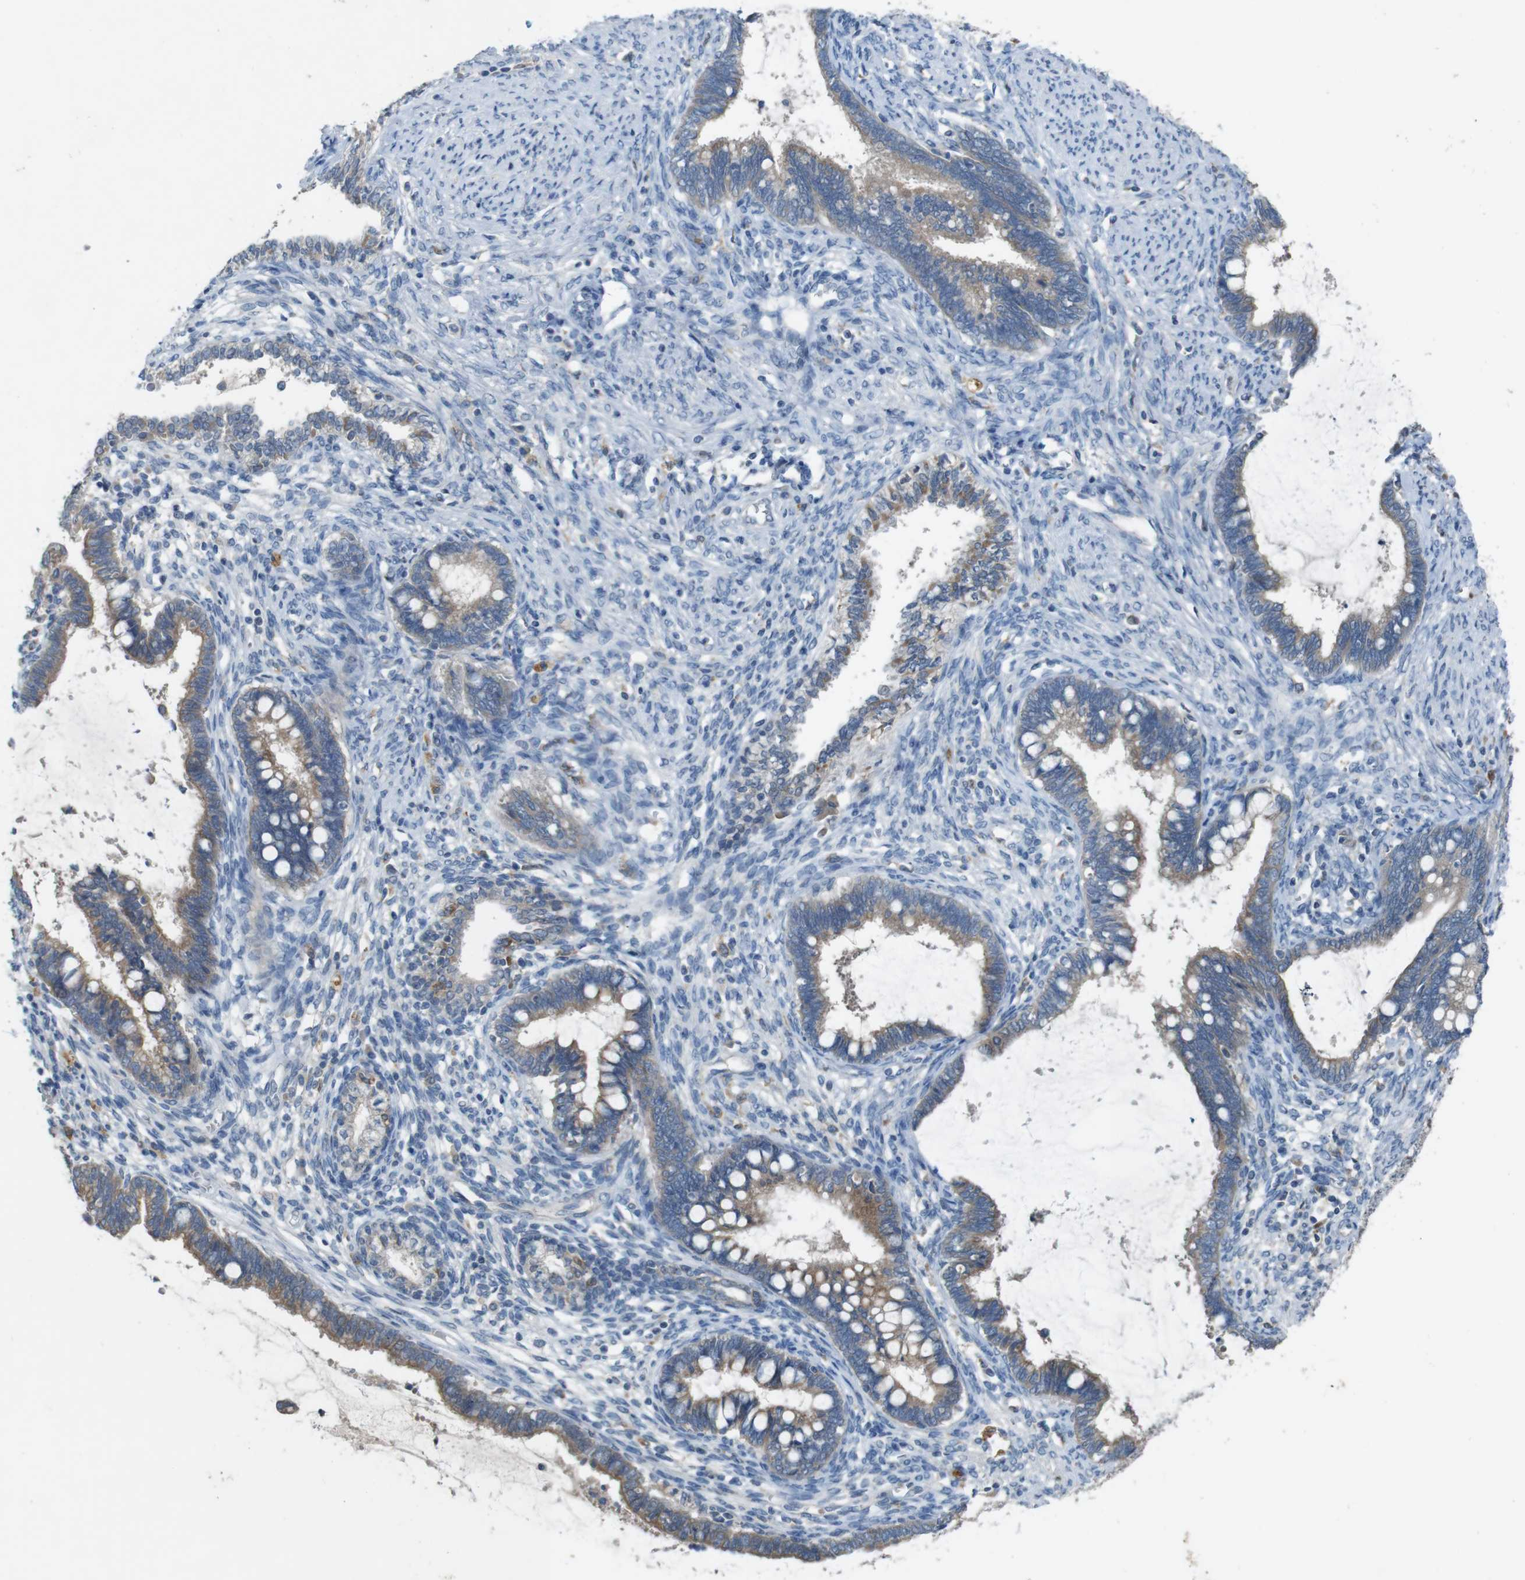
{"staining": {"intensity": "moderate", "quantity": ">75%", "location": "cytoplasmic/membranous"}, "tissue": "cervical cancer", "cell_type": "Tumor cells", "image_type": "cancer", "snomed": [{"axis": "morphology", "description": "Adenocarcinoma, NOS"}, {"axis": "topography", "description": "Cervix"}], "caption": "IHC (DAB (3,3'-diaminobenzidine)) staining of human adenocarcinoma (cervical) displays moderate cytoplasmic/membranous protein positivity in about >75% of tumor cells.", "gene": "MOGAT3", "patient": {"sex": "female", "age": 44}}